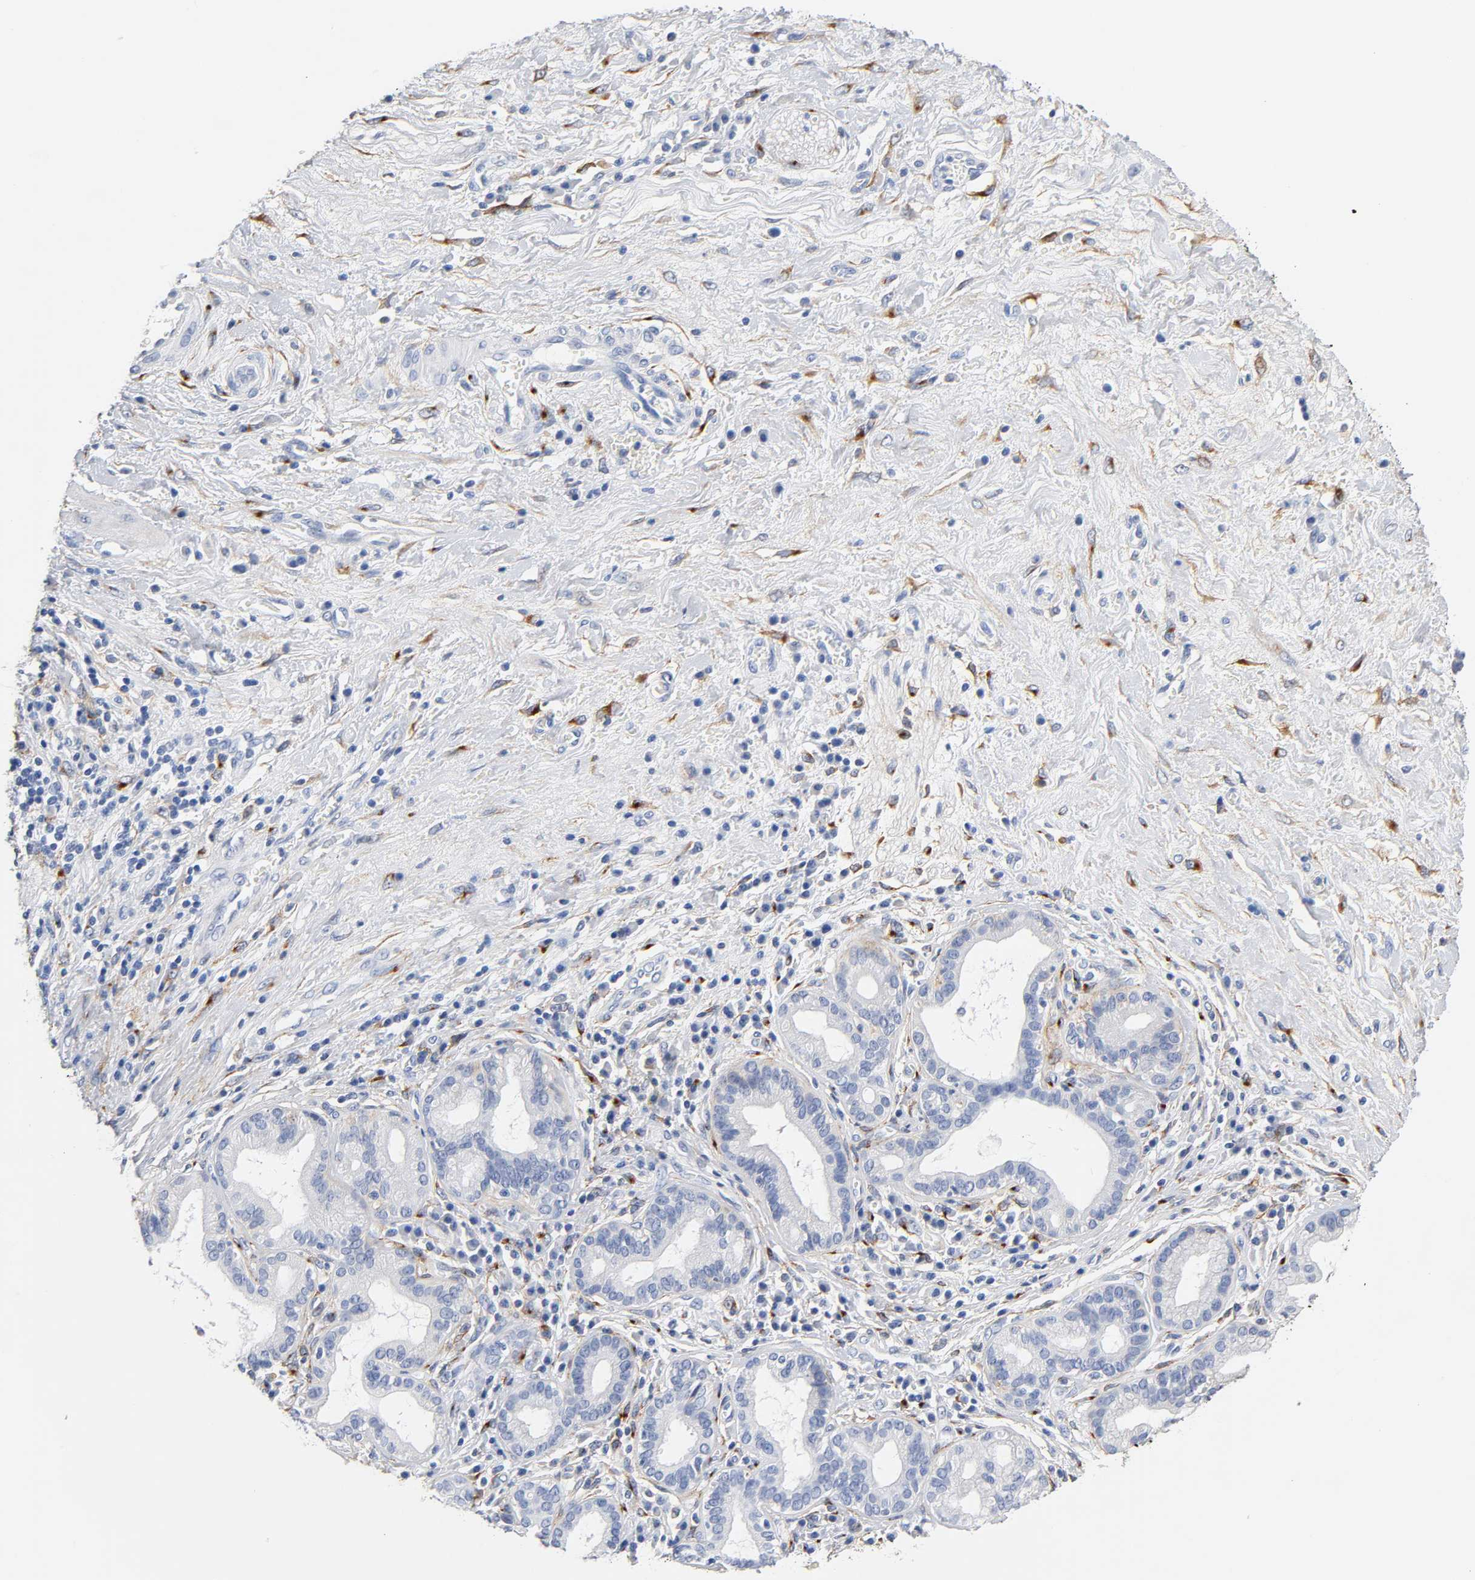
{"staining": {"intensity": "negative", "quantity": "none", "location": "none"}, "tissue": "pancreatic cancer", "cell_type": "Tumor cells", "image_type": "cancer", "snomed": [{"axis": "morphology", "description": "Adenocarcinoma, NOS"}, {"axis": "topography", "description": "Pancreas"}], "caption": "The immunohistochemistry micrograph has no significant expression in tumor cells of pancreatic cancer tissue.", "gene": "LRP1", "patient": {"sex": "female", "age": 73}}